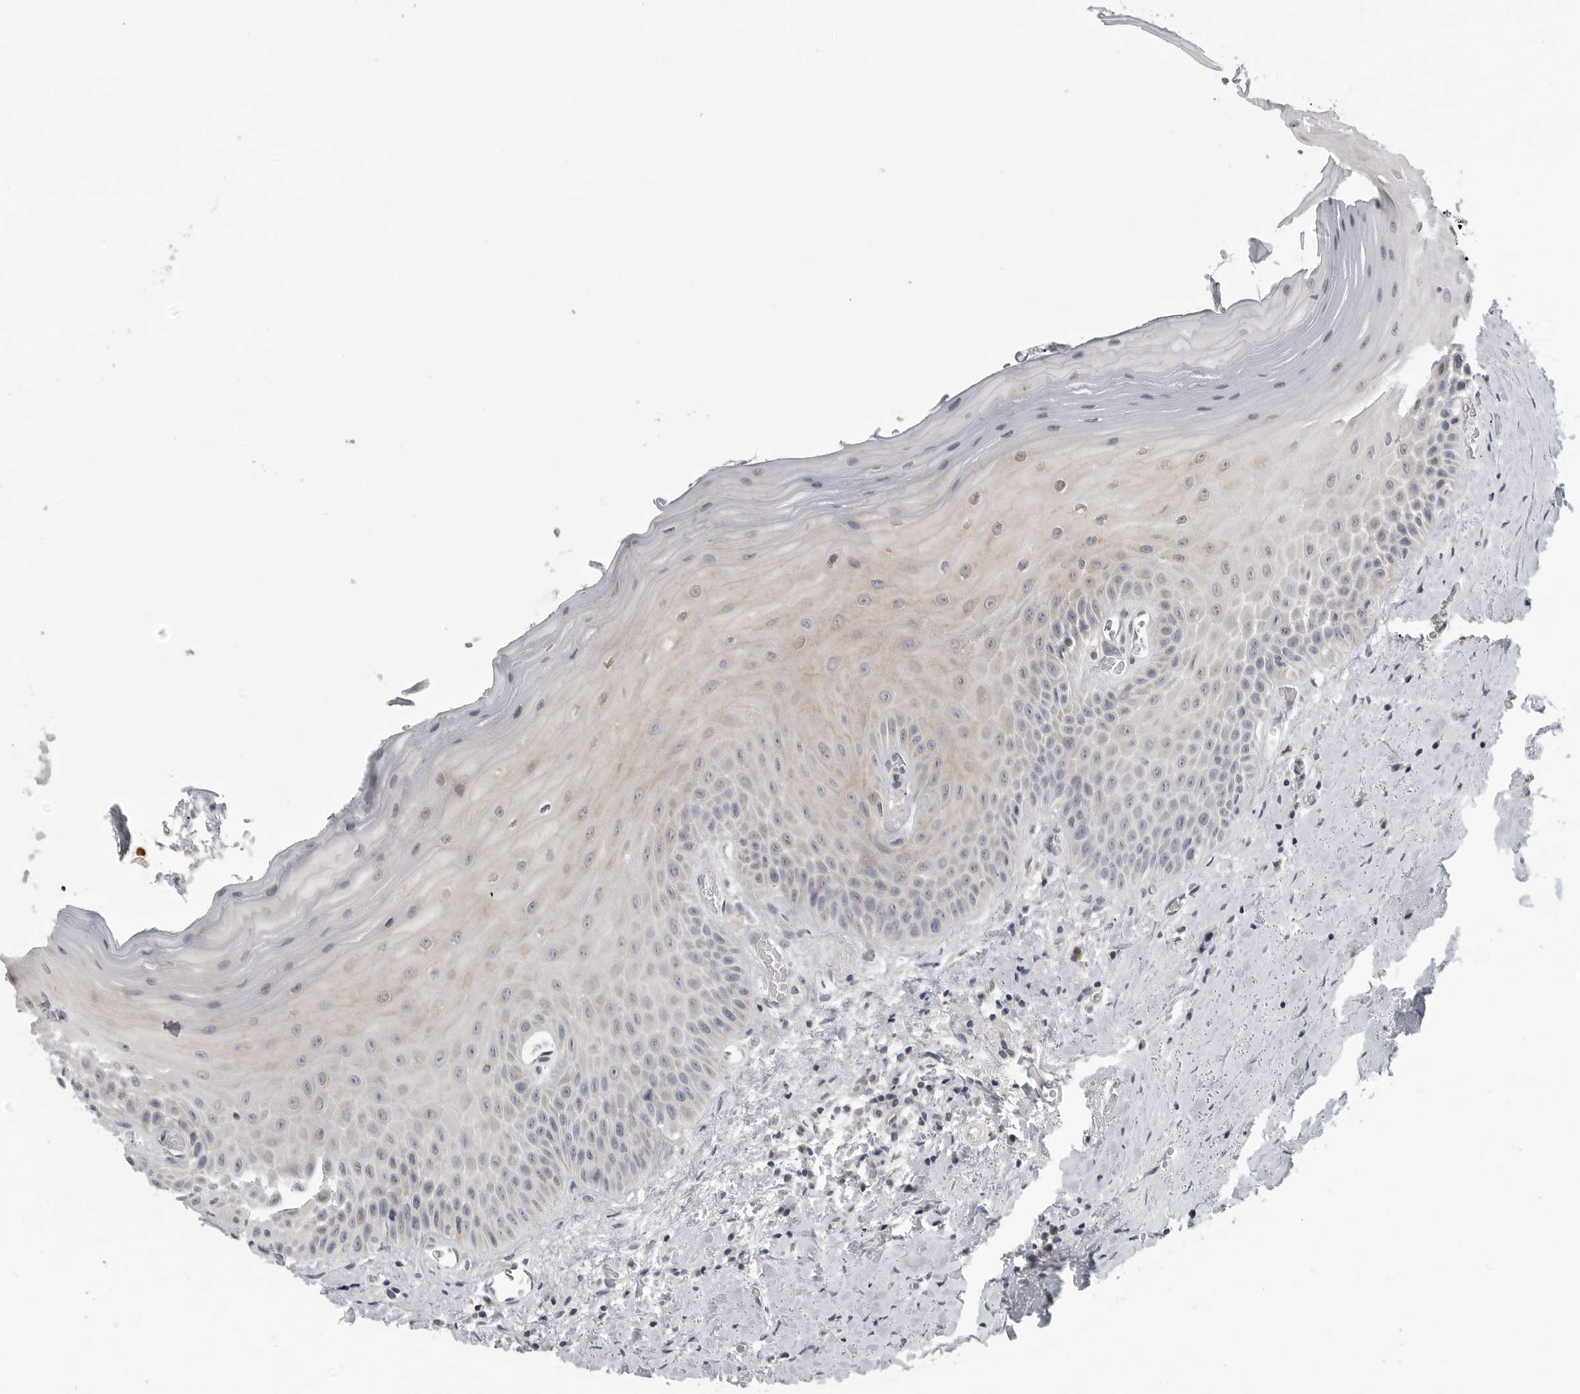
{"staining": {"intensity": "negative", "quantity": "none", "location": "none"}, "tissue": "oral mucosa", "cell_type": "Squamous epithelial cells", "image_type": "normal", "snomed": [{"axis": "morphology", "description": "Normal tissue, NOS"}, {"axis": "topography", "description": "Oral tissue"}], "caption": "This image is of normal oral mucosa stained with IHC to label a protein in brown with the nuclei are counter-stained blue. There is no staining in squamous epithelial cells.", "gene": "MAP7D1", "patient": {"sex": "male", "age": 66}}